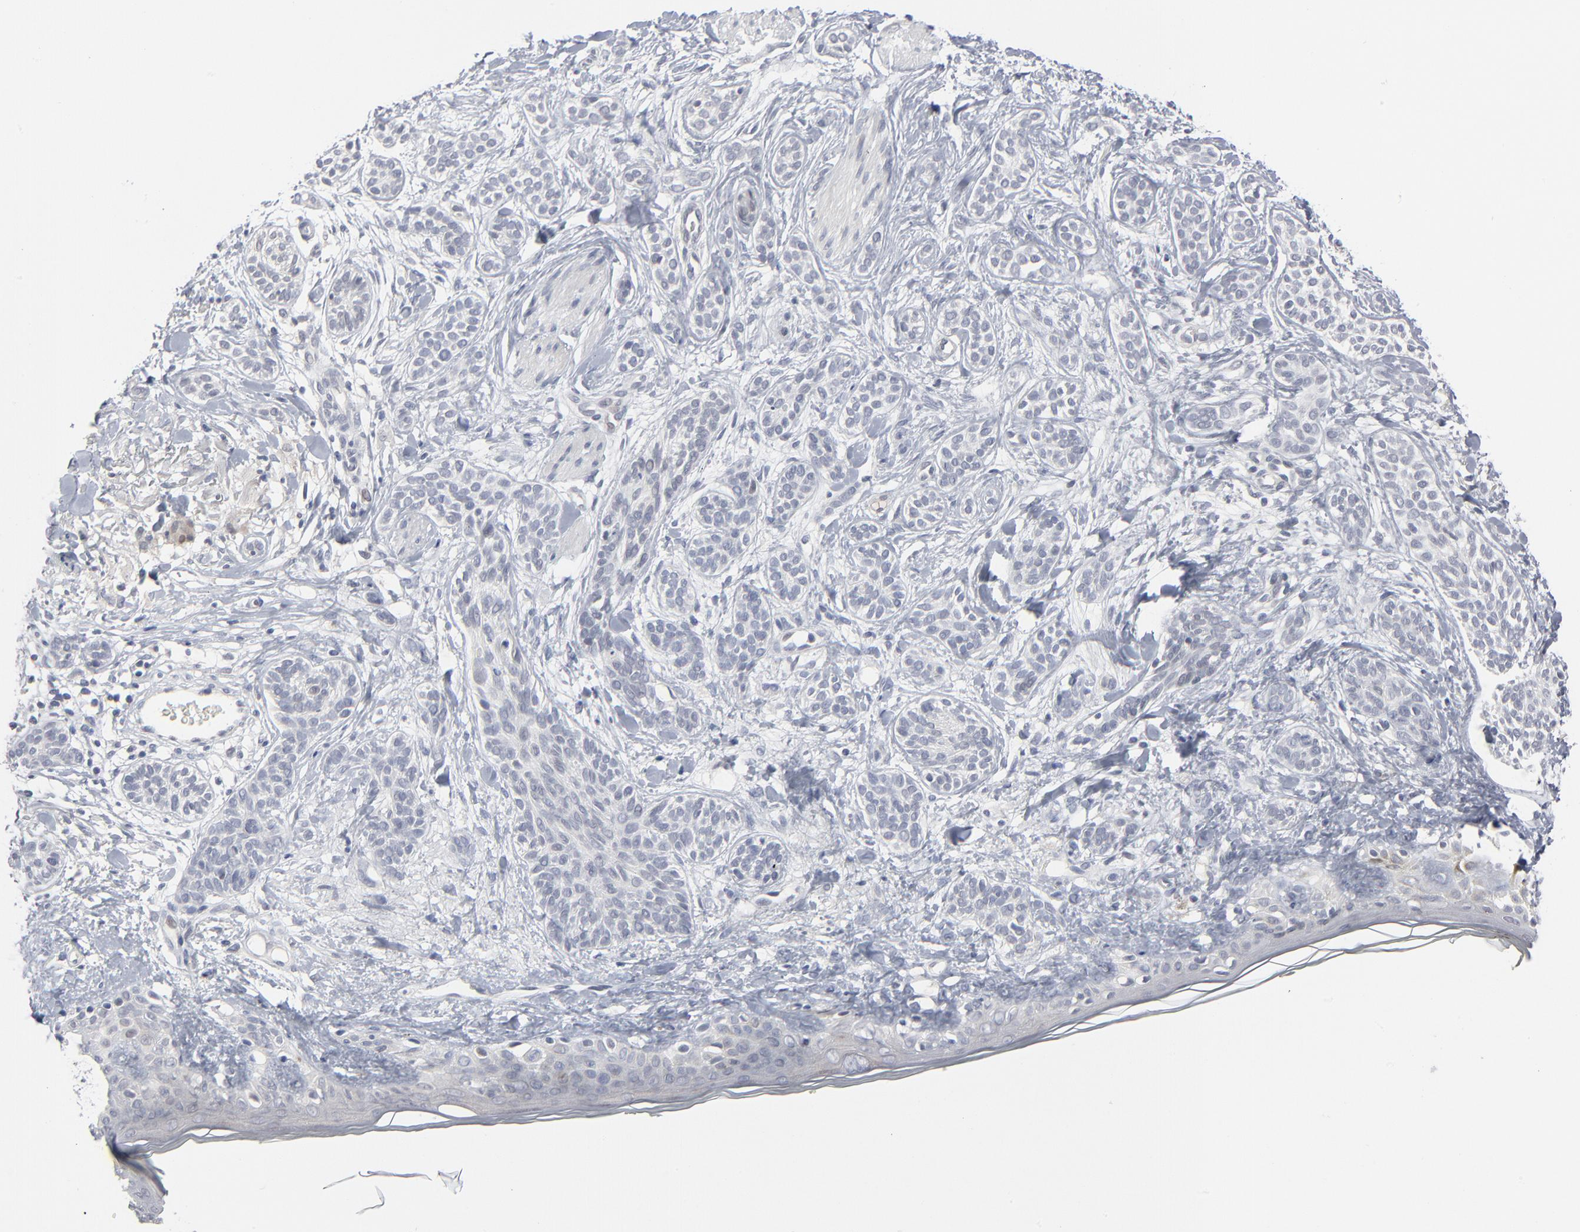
{"staining": {"intensity": "negative", "quantity": "none", "location": "none"}, "tissue": "skin cancer", "cell_type": "Tumor cells", "image_type": "cancer", "snomed": [{"axis": "morphology", "description": "Normal tissue, NOS"}, {"axis": "morphology", "description": "Basal cell carcinoma"}, {"axis": "topography", "description": "Skin"}], "caption": "DAB (3,3'-diaminobenzidine) immunohistochemical staining of human skin cancer (basal cell carcinoma) shows no significant staining in tumor cells. (Immunohistochemistry, brightfield microscopy, high magnification).", "gene": "FOXN2", "patient": {"sex": "male", "age": 63}}